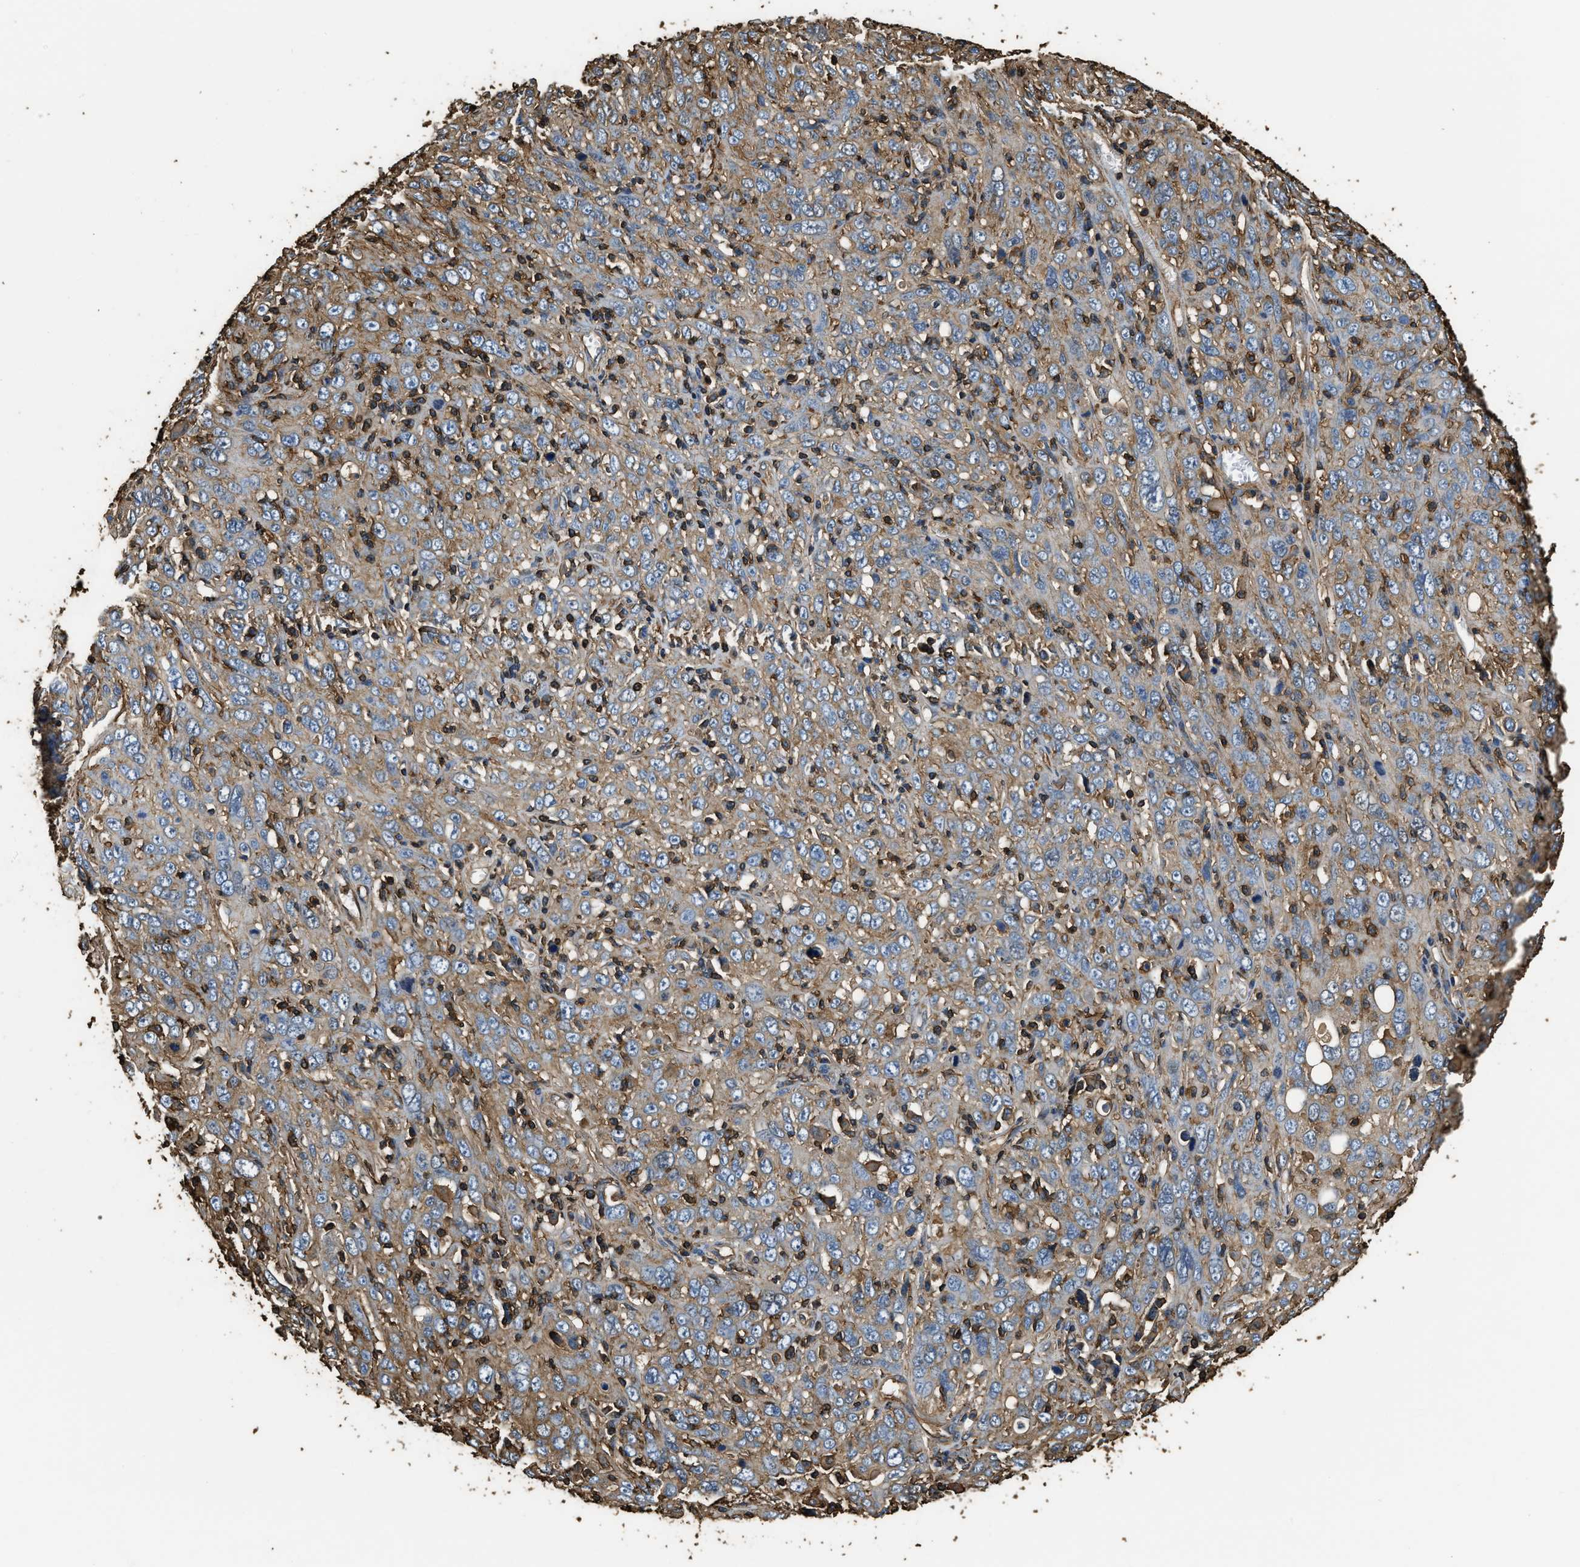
{"staining": {"intensity": "moderate", "quantity": "25%-75%", "location": "cytoplasmic/membranous"}, "tissue": "cervical cancer", "cell_type": "Tumor cells", "image_type": "cancer", "snomed": [{"axis": "morphology", "description": "Squamous cell carcinoma, NOS"}, {"axis": "topography", "description": "Cervix"}], "caption": "This histopathology image demonstrates cervical squamous cell carcinoma stained with immunohistochemistry (IHC) to label a protein in brown. The cytoplasmic/membranous of tumor cells show moderate positivity for the protein. Nuclei are counter-stained blue.", "gene": "ACCS", "patient": {"sex": "female", "age": 46}}